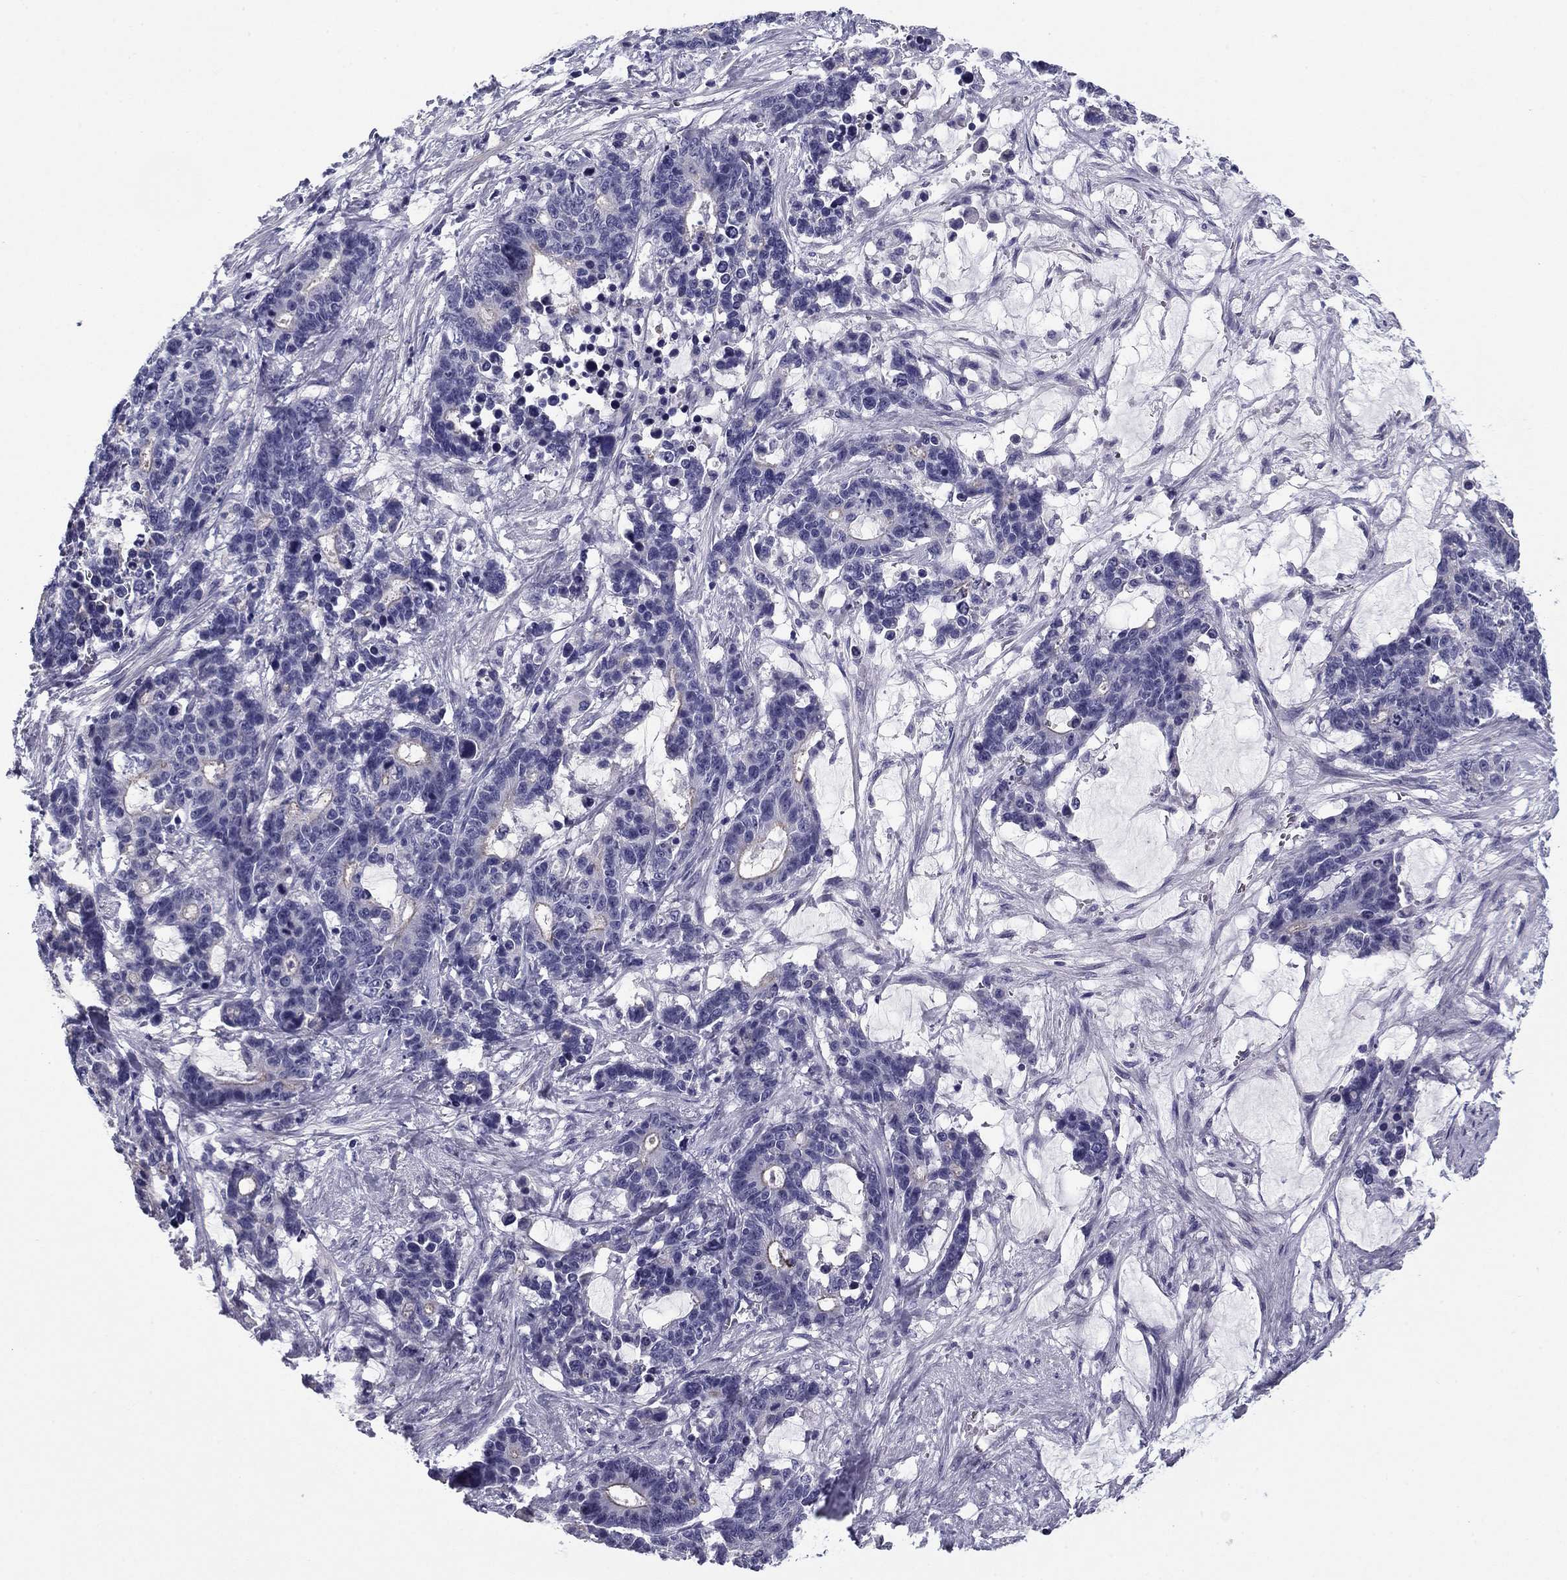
{"staining": {"intensity": "moderate", "quantity": "<25%", "location": "cytoplasmic/membranous"}, "tissue": "stomach cancer", "cell_type": "Tumor cells", "image_type": "cancer", "snomed": [{"axis": "morphology", "description": "Normal tissue, NOS"}, {"axis": "morphology", "description": "Adenocarcinoma, NOS"}, {"axis": "topography", "description": "Stomach"}], "caption": "A brown stain labels moderate cytoplasmic/membranous staining of a protein in human adenocarcinoma (stomach) tumor cells.", "gene": "FLNC", "patient": {"sex": "female", "age": 64}}